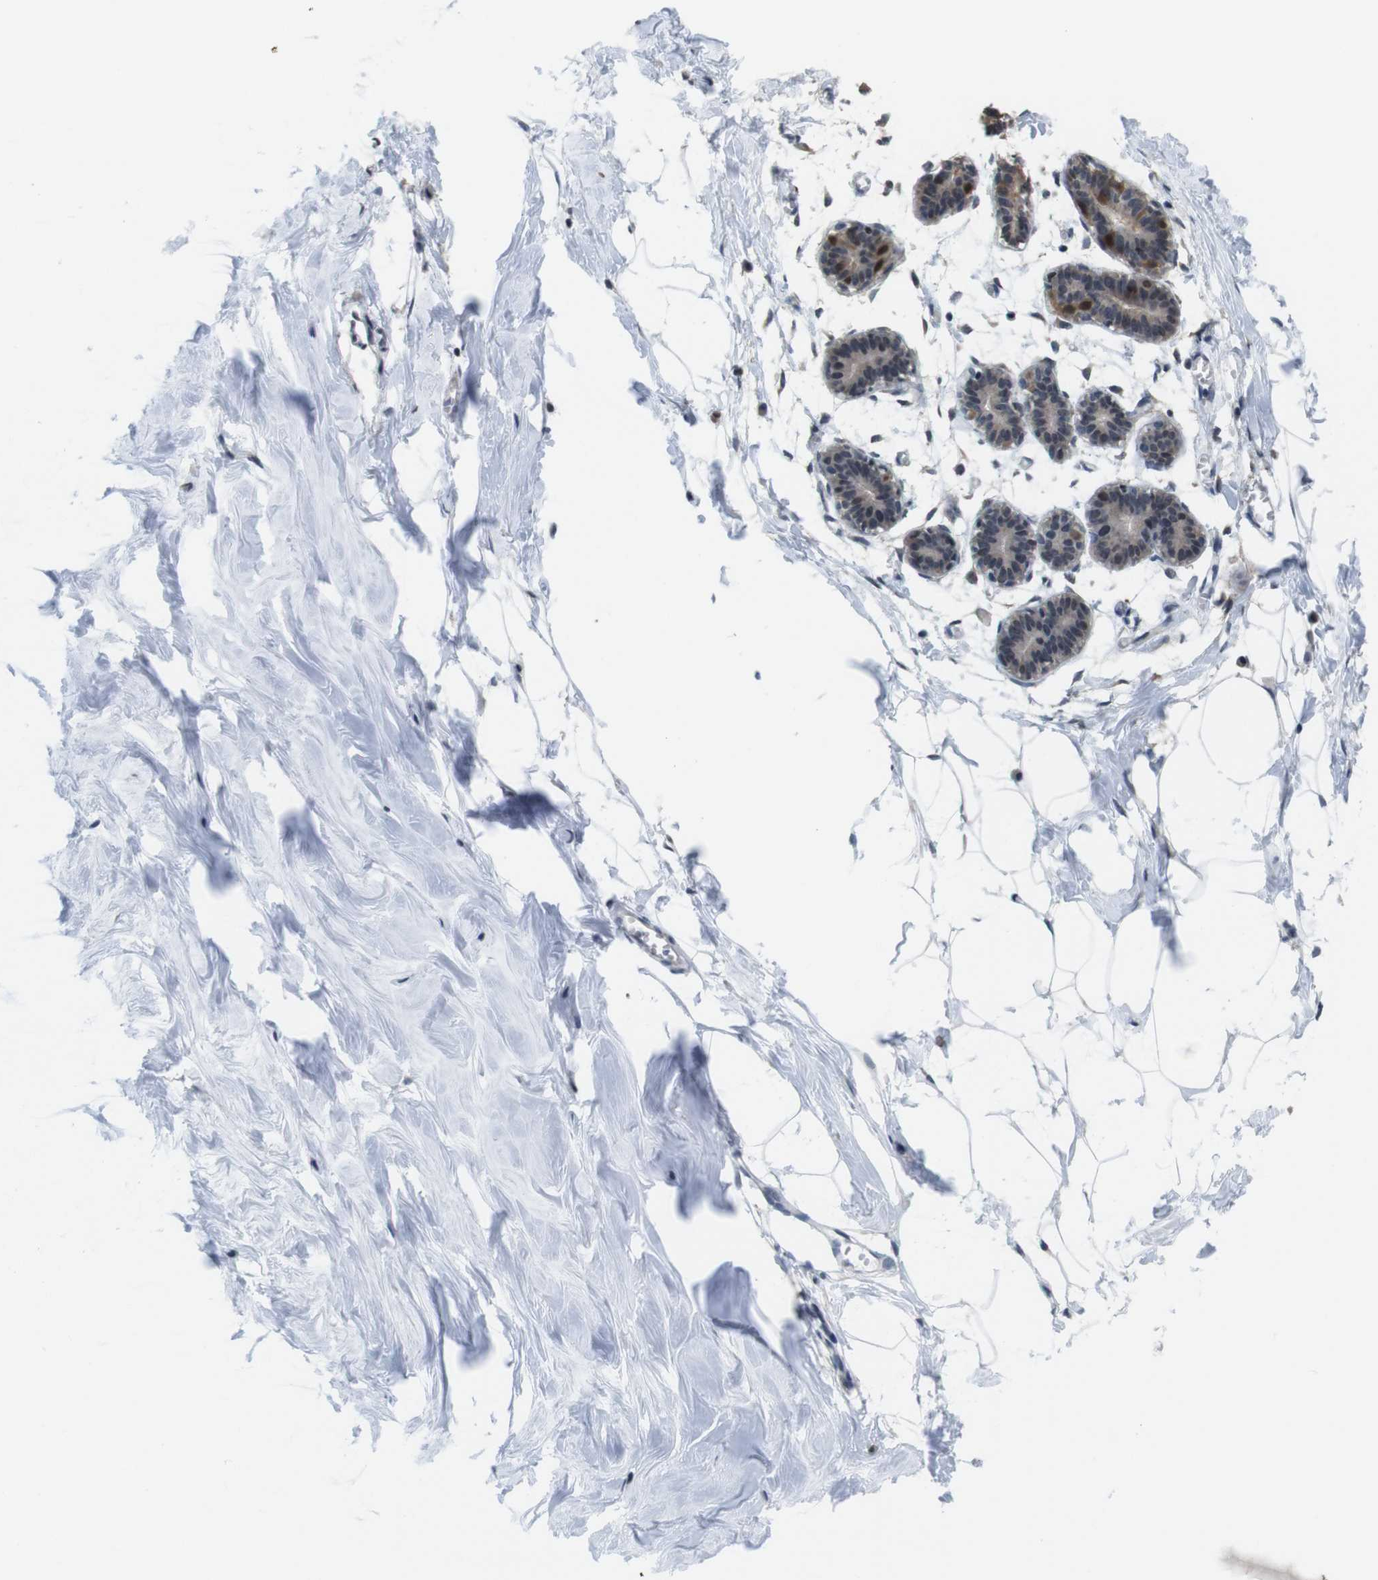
{"staining": {"intensity": "negative", "quantity": "none", "location": "none"}, "tissue": "breast", "cell_type": "Adipocytes", "image_type": "normal", "snomed": [{"axis": "morphology", "description": "Normal tissue, NOS"}, {"axis": "topography", "description": "Breast"}], "caption": "The image displays no staining of adipocytes in normal breast.", "gene": "PNMA8A", "patient": {"sex": "female", "age": 27}}